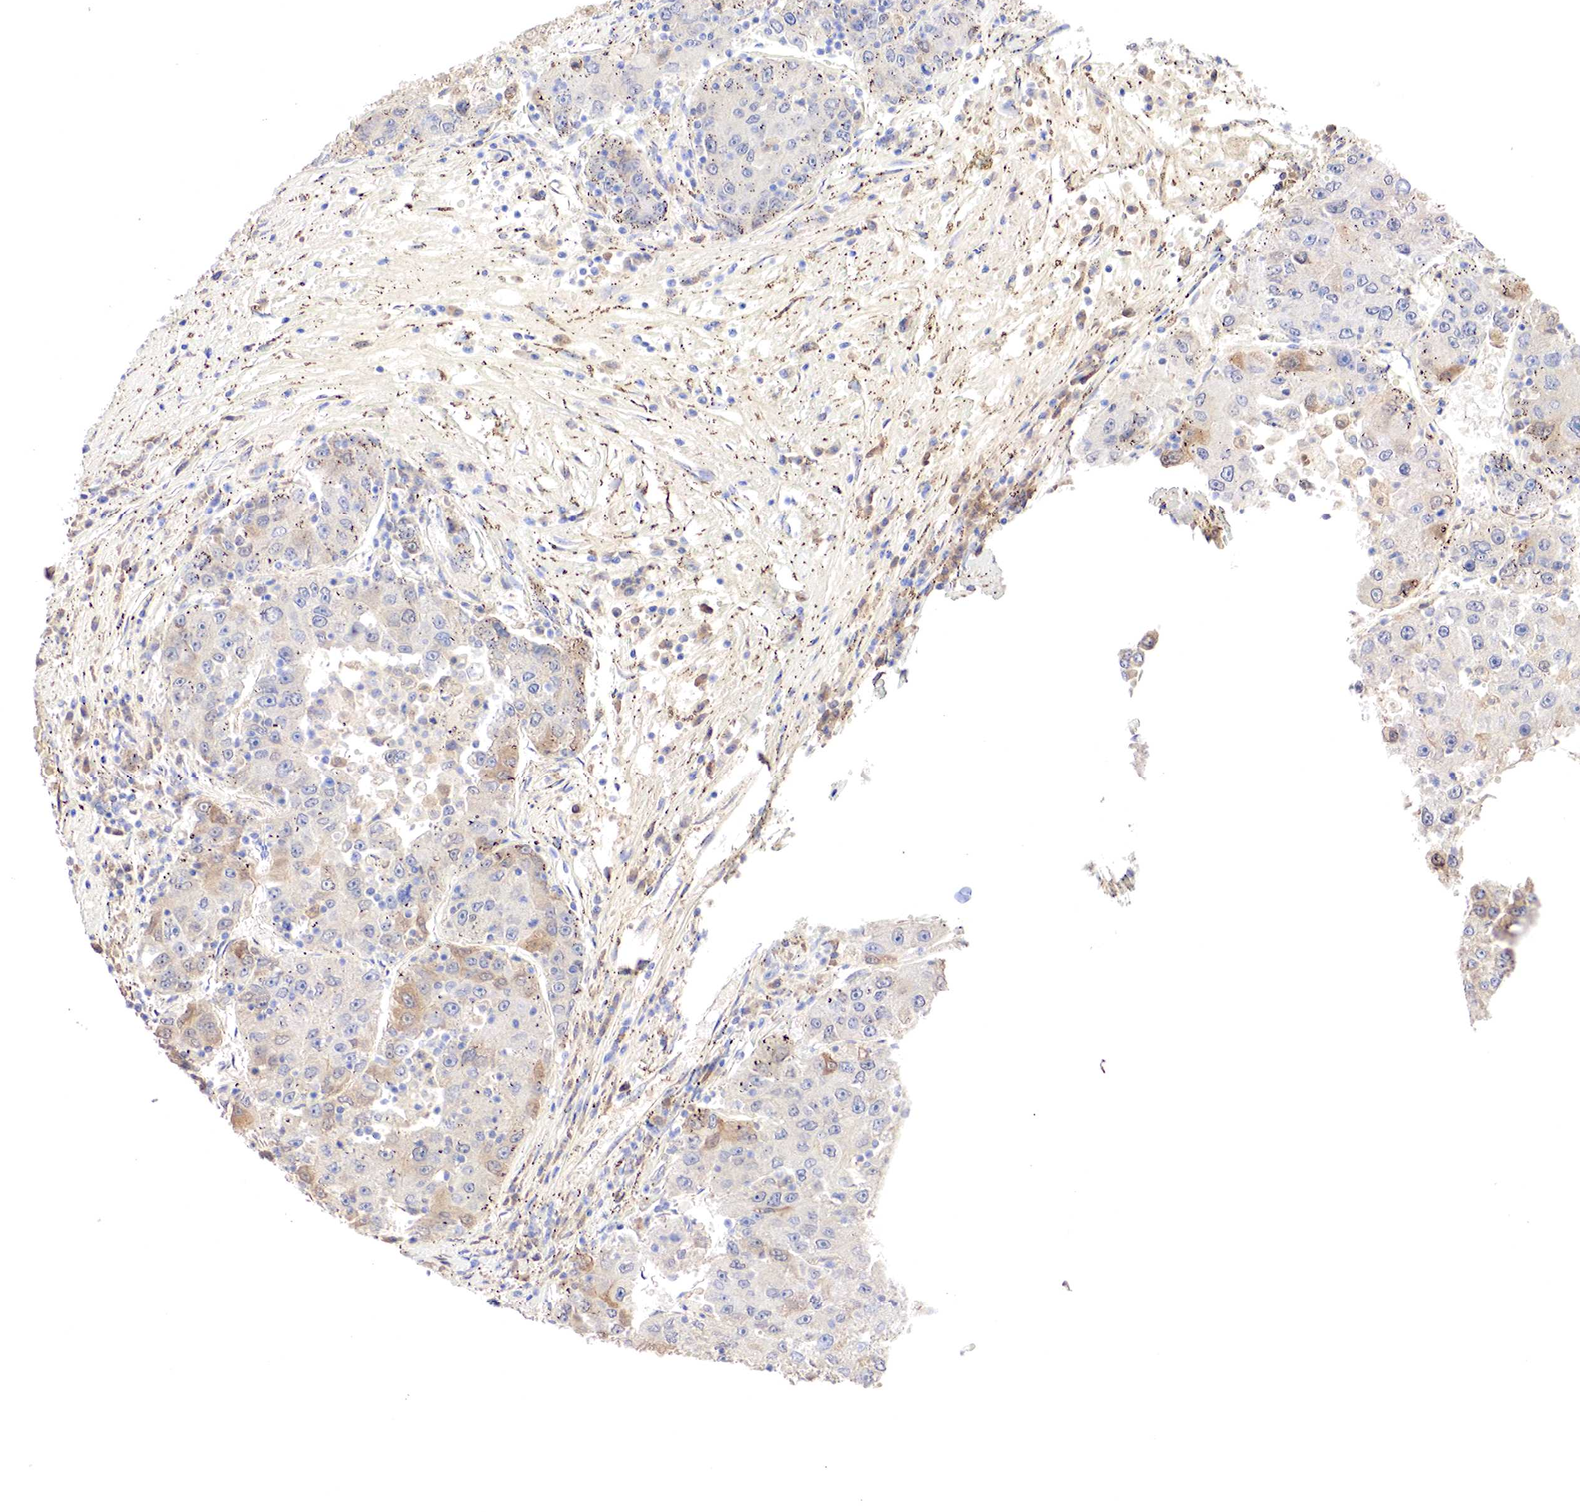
{"staining": {"intensity": "weak", "quantity": "<25%", "location": "cytoplasmic/membranous"}, "tissue": "liver cancer", "cell_type": "Tumor cells", "image_type": "cancer", "snomed": [{"axis": "morphology", "description": "Carcinoma, Hepatocellular, NOS"}, {"axis": "topography", "description": "Liver"}], "caption": "Immunohistochemistry of hepatocellular carcinoma (liver) demonstrates no positivity in tumor cells.", "gene": "GATA1", "patient": {"sex": "male", "age": 49}}